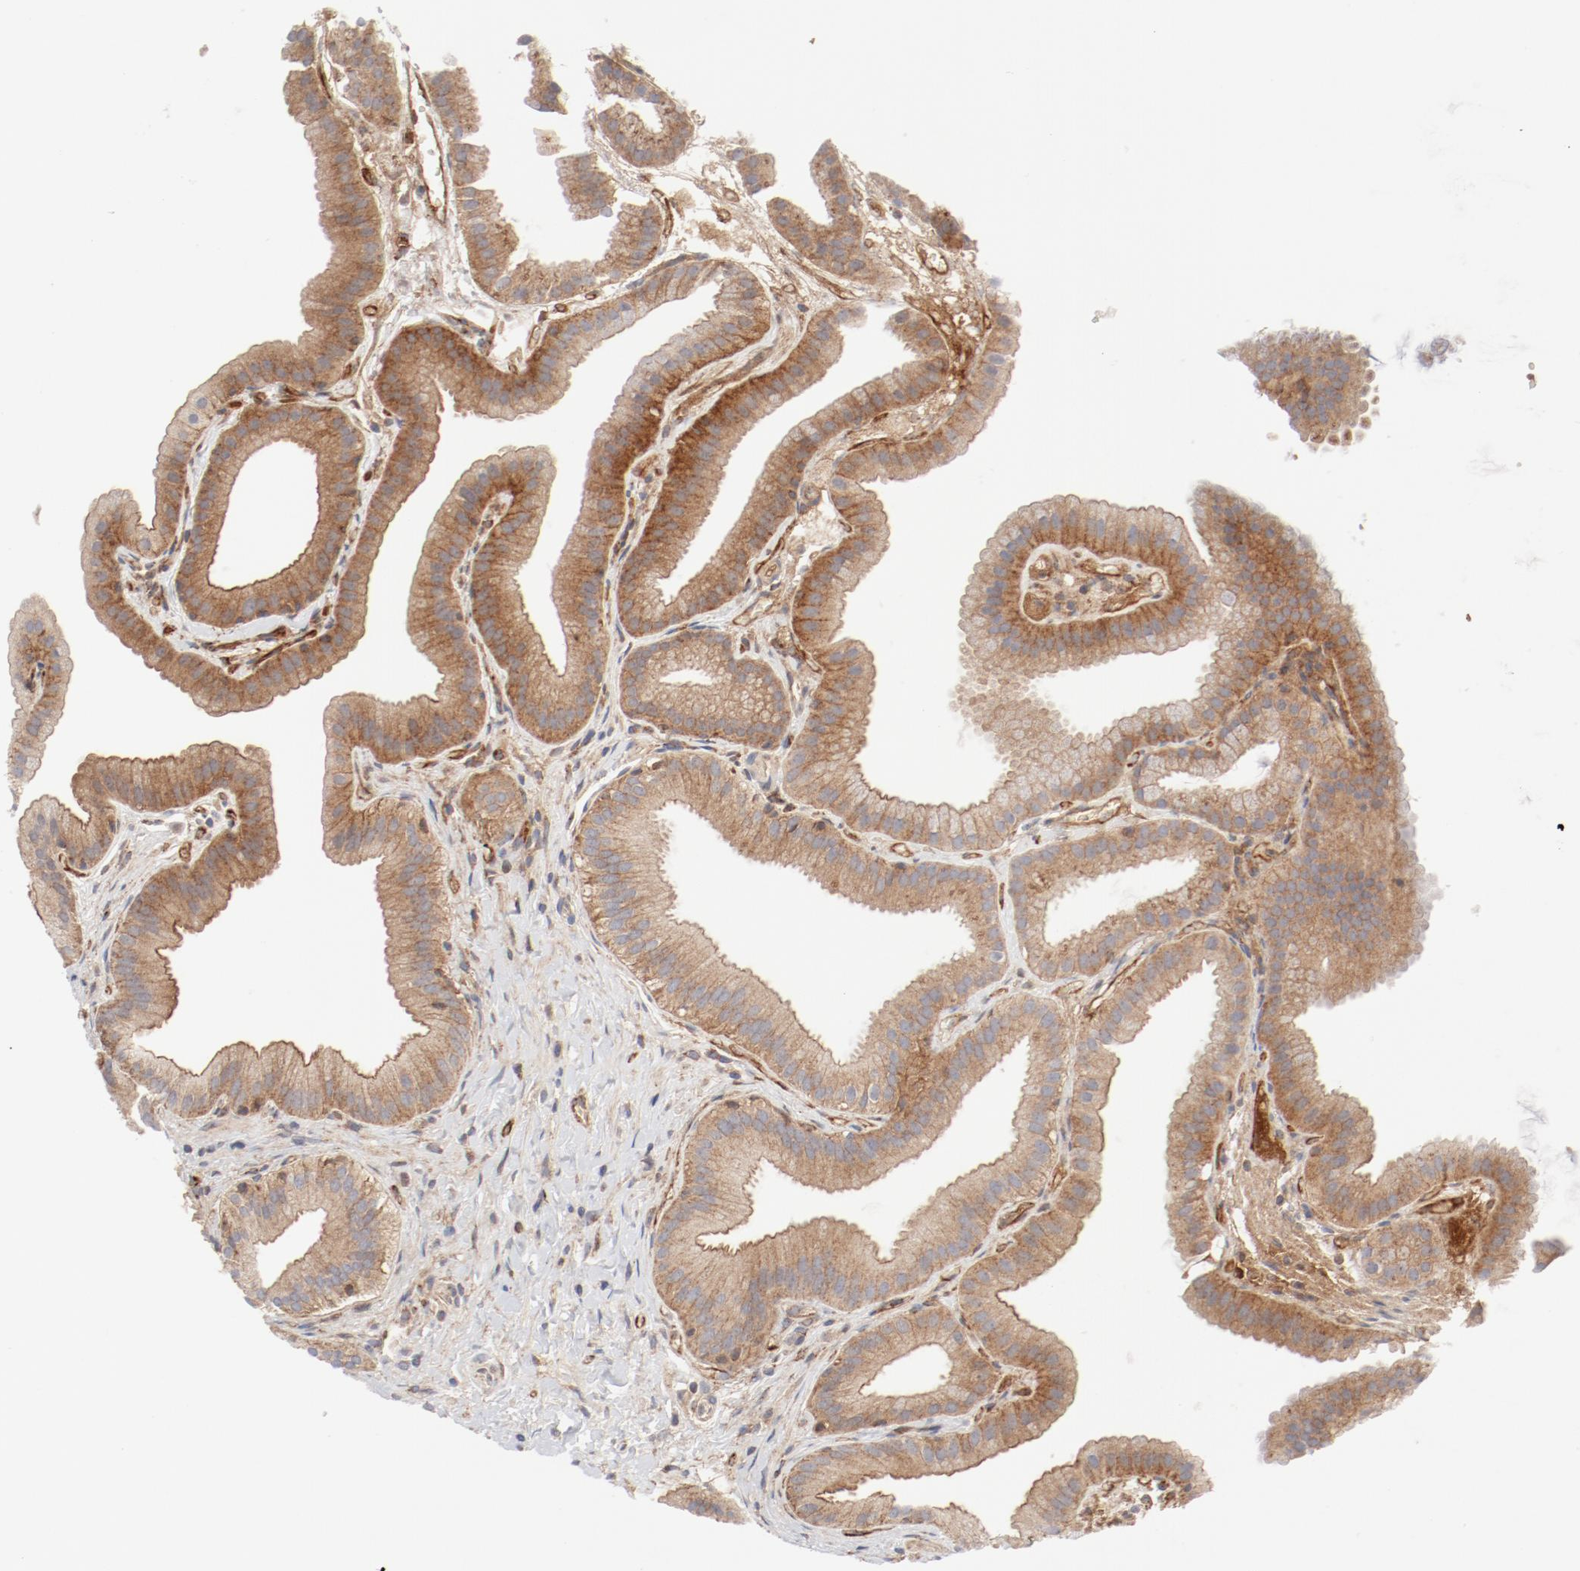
{"staining": {"intensity": "moderate", "quantity": ">75%", "location": "cytoplasmic/membranous"}, "tissue": "gallbladder", "cell_type": "Glandular cells", "image_type": "normal", "snomed": [{"axis": "morphology", "description": "Normal tissue, NOS"}, {"axis": "topography", "description": "Gallbladder"}], "caption": "Immunohistochemical staining of benign gallbladder exhibits moderate cytoplasmic/membranous protein staining in about >75% of glandular cells.", "gene": "AP2A1", "patient": {"sex": "female", "age": 63}}